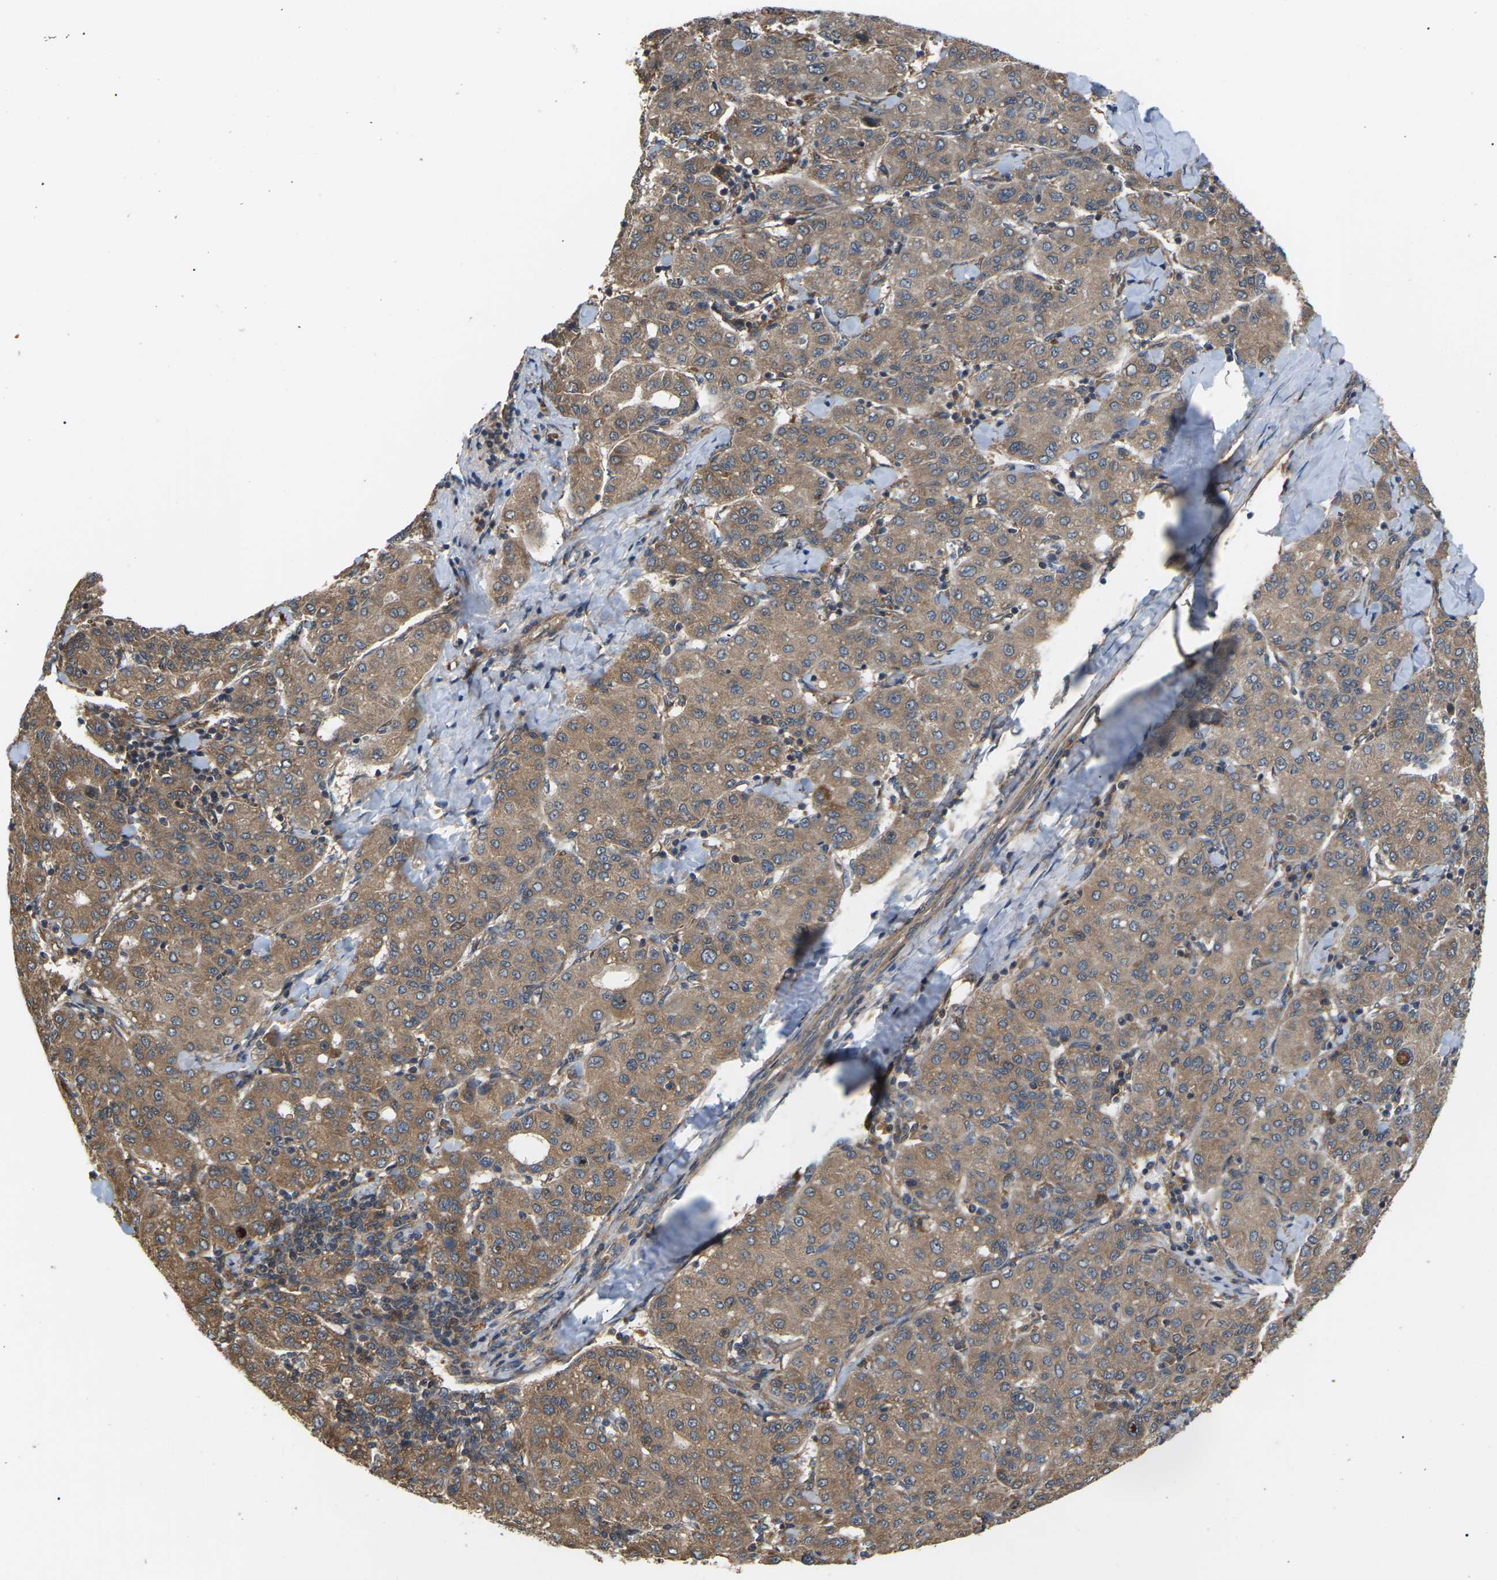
{"staining": {"intensity": "moderate", "quantity": ">75%", "location": "cytoplasmic/membranous"}, "tissue": "liver cancer", "cell_type": "Tumor cells", "image_type": "cancer", "snomed": [{"axis": "morphology", "description": "Carcinoma, Hepatocellular, NOS"}, {"axis": "topography", "description": "Liver"}], "caption": "Protein analysis of liver hepatocellular carcinoma tissue displays moderate cytoplasmic/membranous staining in approximately >75% of tumor cells.", "gene": "NRAS", "patient": {"sex": "male", "age": 65}}